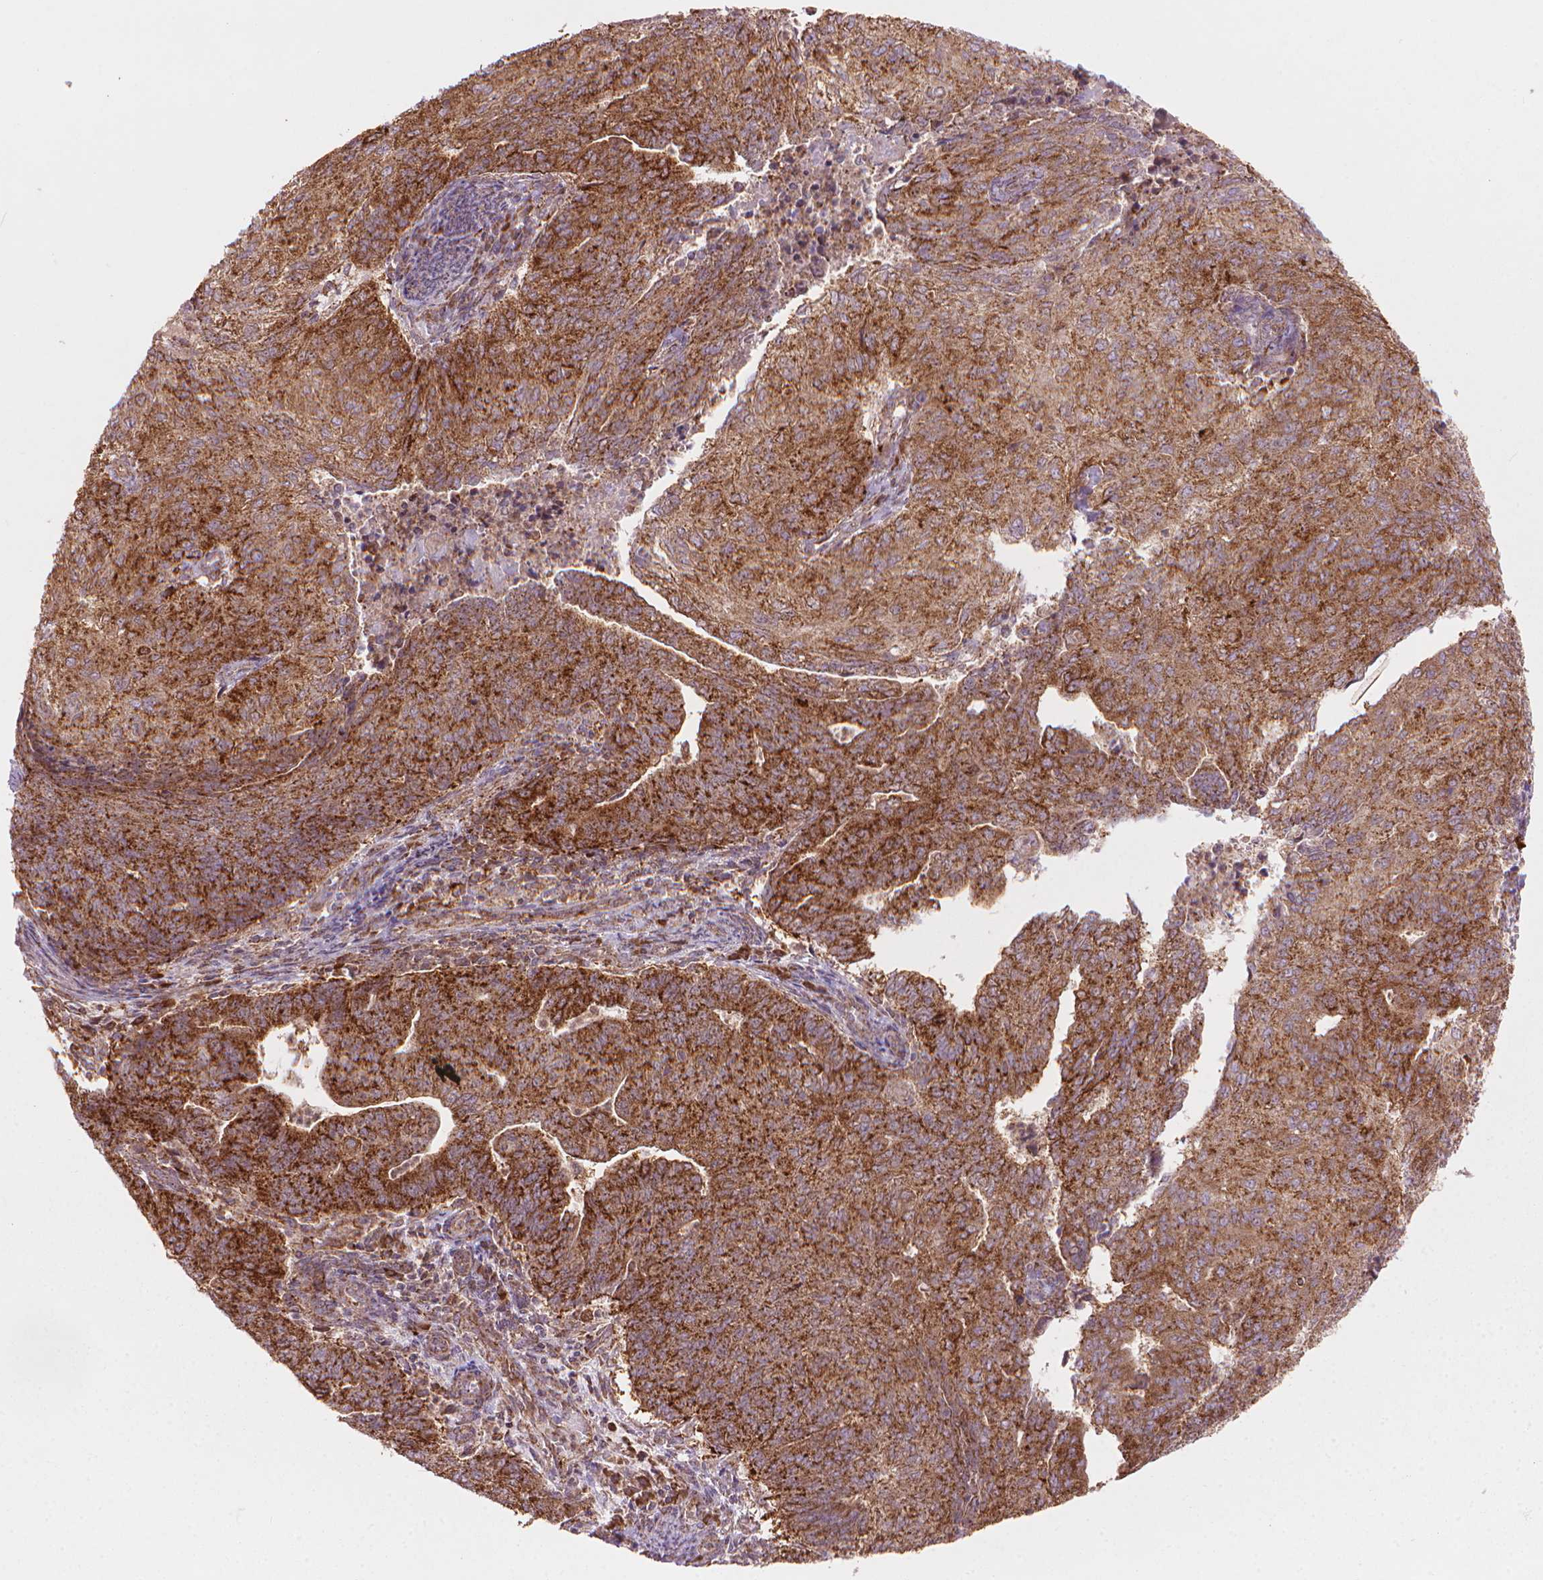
{"staining": {"intensity": "moderate", "quantity": ">75%", "location": "cytoplasmic/membranous"}, "tissue": "endometrial cancer", "cell_type": "Tumor cells", "image_type": "cancer", "snomed": [{"axis": "morphology", "description": "Adenocarcinoma, NOS"}, {"axis": "topography", "description": "Endometrium"}], "caption": "This photomicrograph reveals immunohistochemistry staining of endometrial cancer (adenocarcinoma), with medium moderate cytoplasmic/membranous positivity in about >75% of tumor cells.", "gene": "VARS2", "patient": {"sex": "female", "age": 82}}